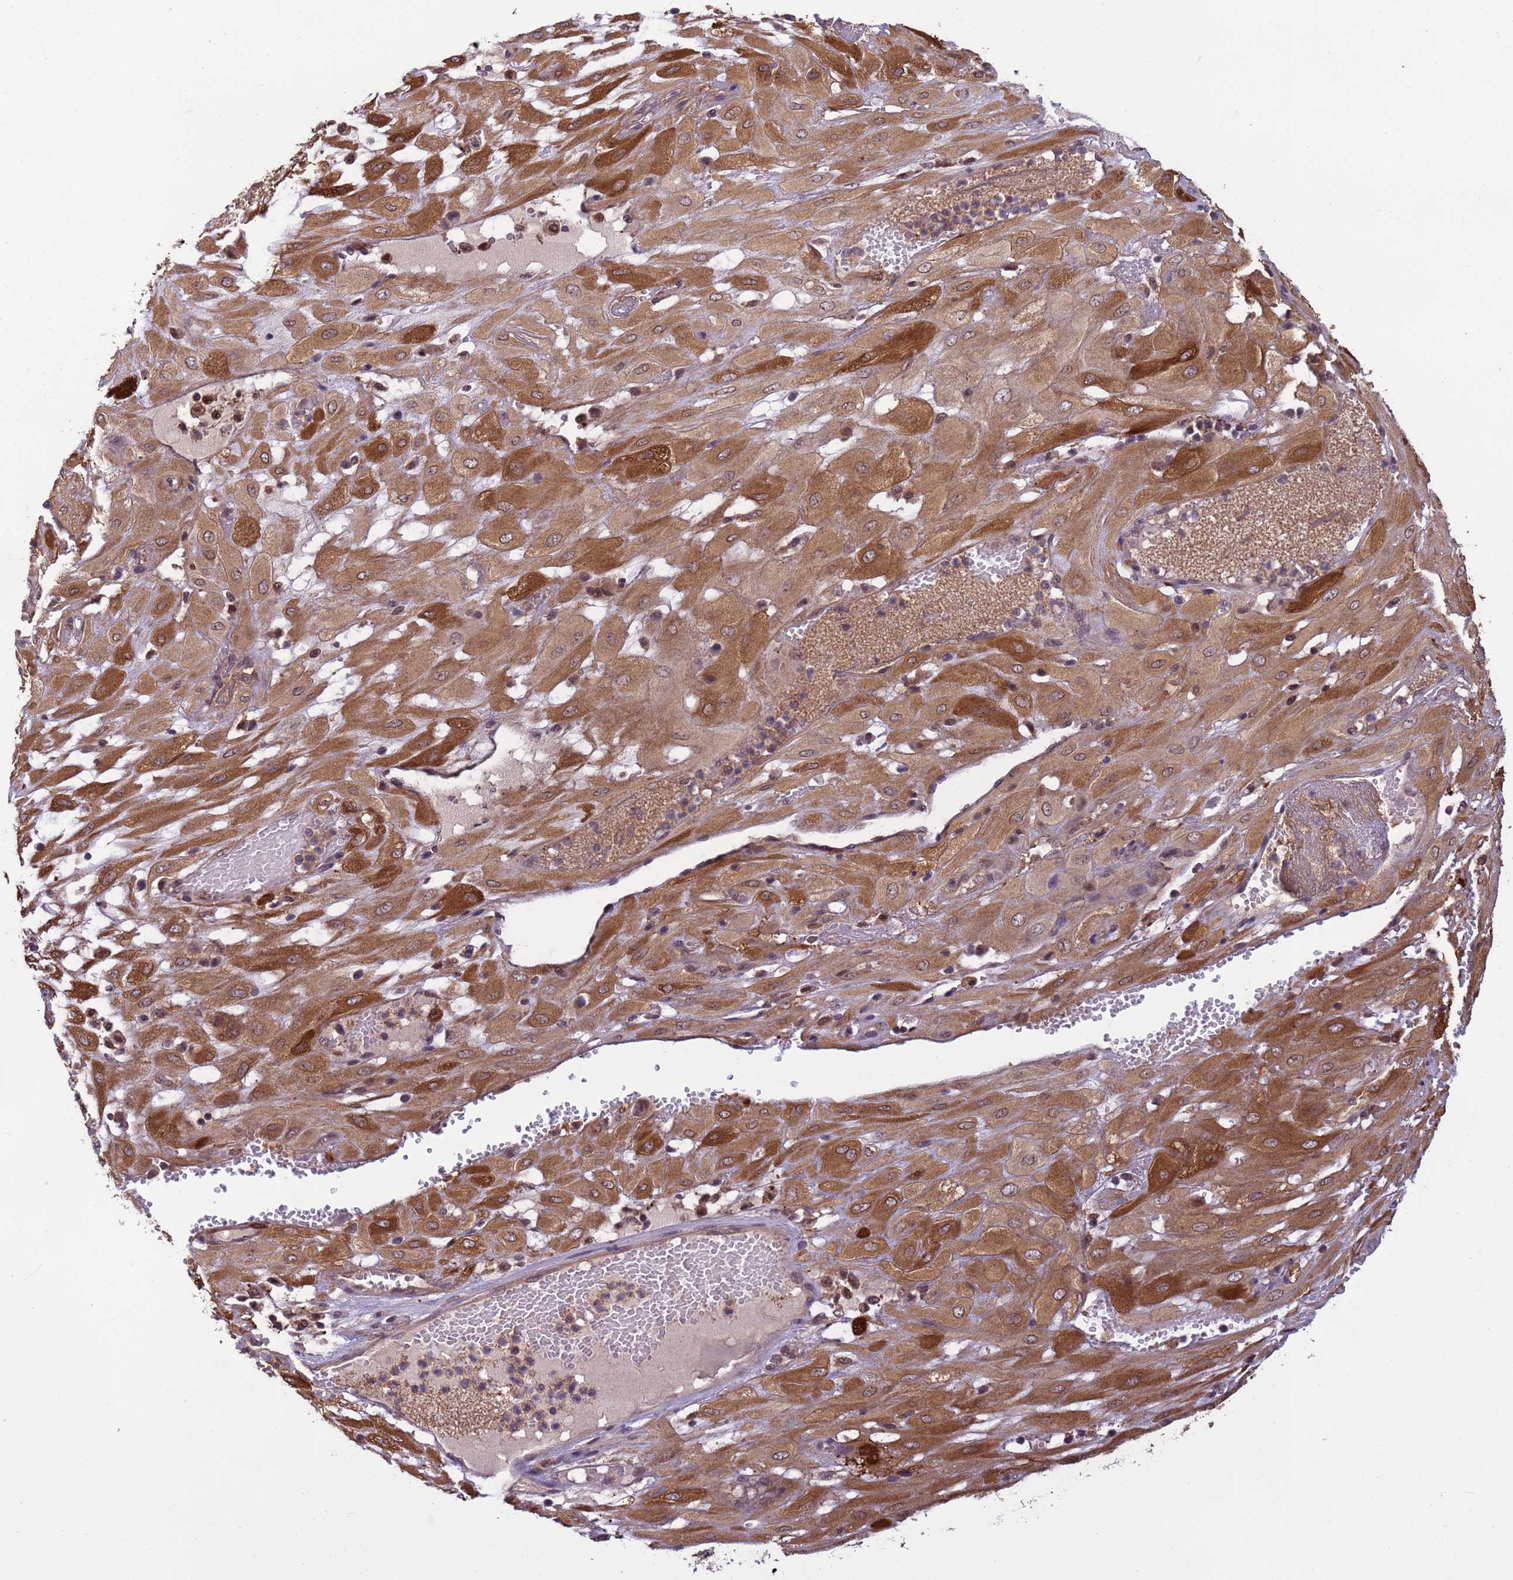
{"staining": {"intensity": "strong", "quantity": ">75%", "location": "cytoplasmic/membranous"}, "tissue": "cervical cancer", "cell_type": "Tumor cells", "image_type": "cancer", "snomed": [{"axis": "morphology", "description": "Squamous cell carcinoma, NOS"}, {"axis": "topography", "description": "Cervix"}], "caption": "This image demonstrates immunohistochemistry (IHC) staining of cervical squamous cell carcinoma, with high strong cytoplasmic/membranous positivity in approximately >75% of tumor cells.", "gene": "NPEPPS", "patient": {"sex": "female", "age": 36}}